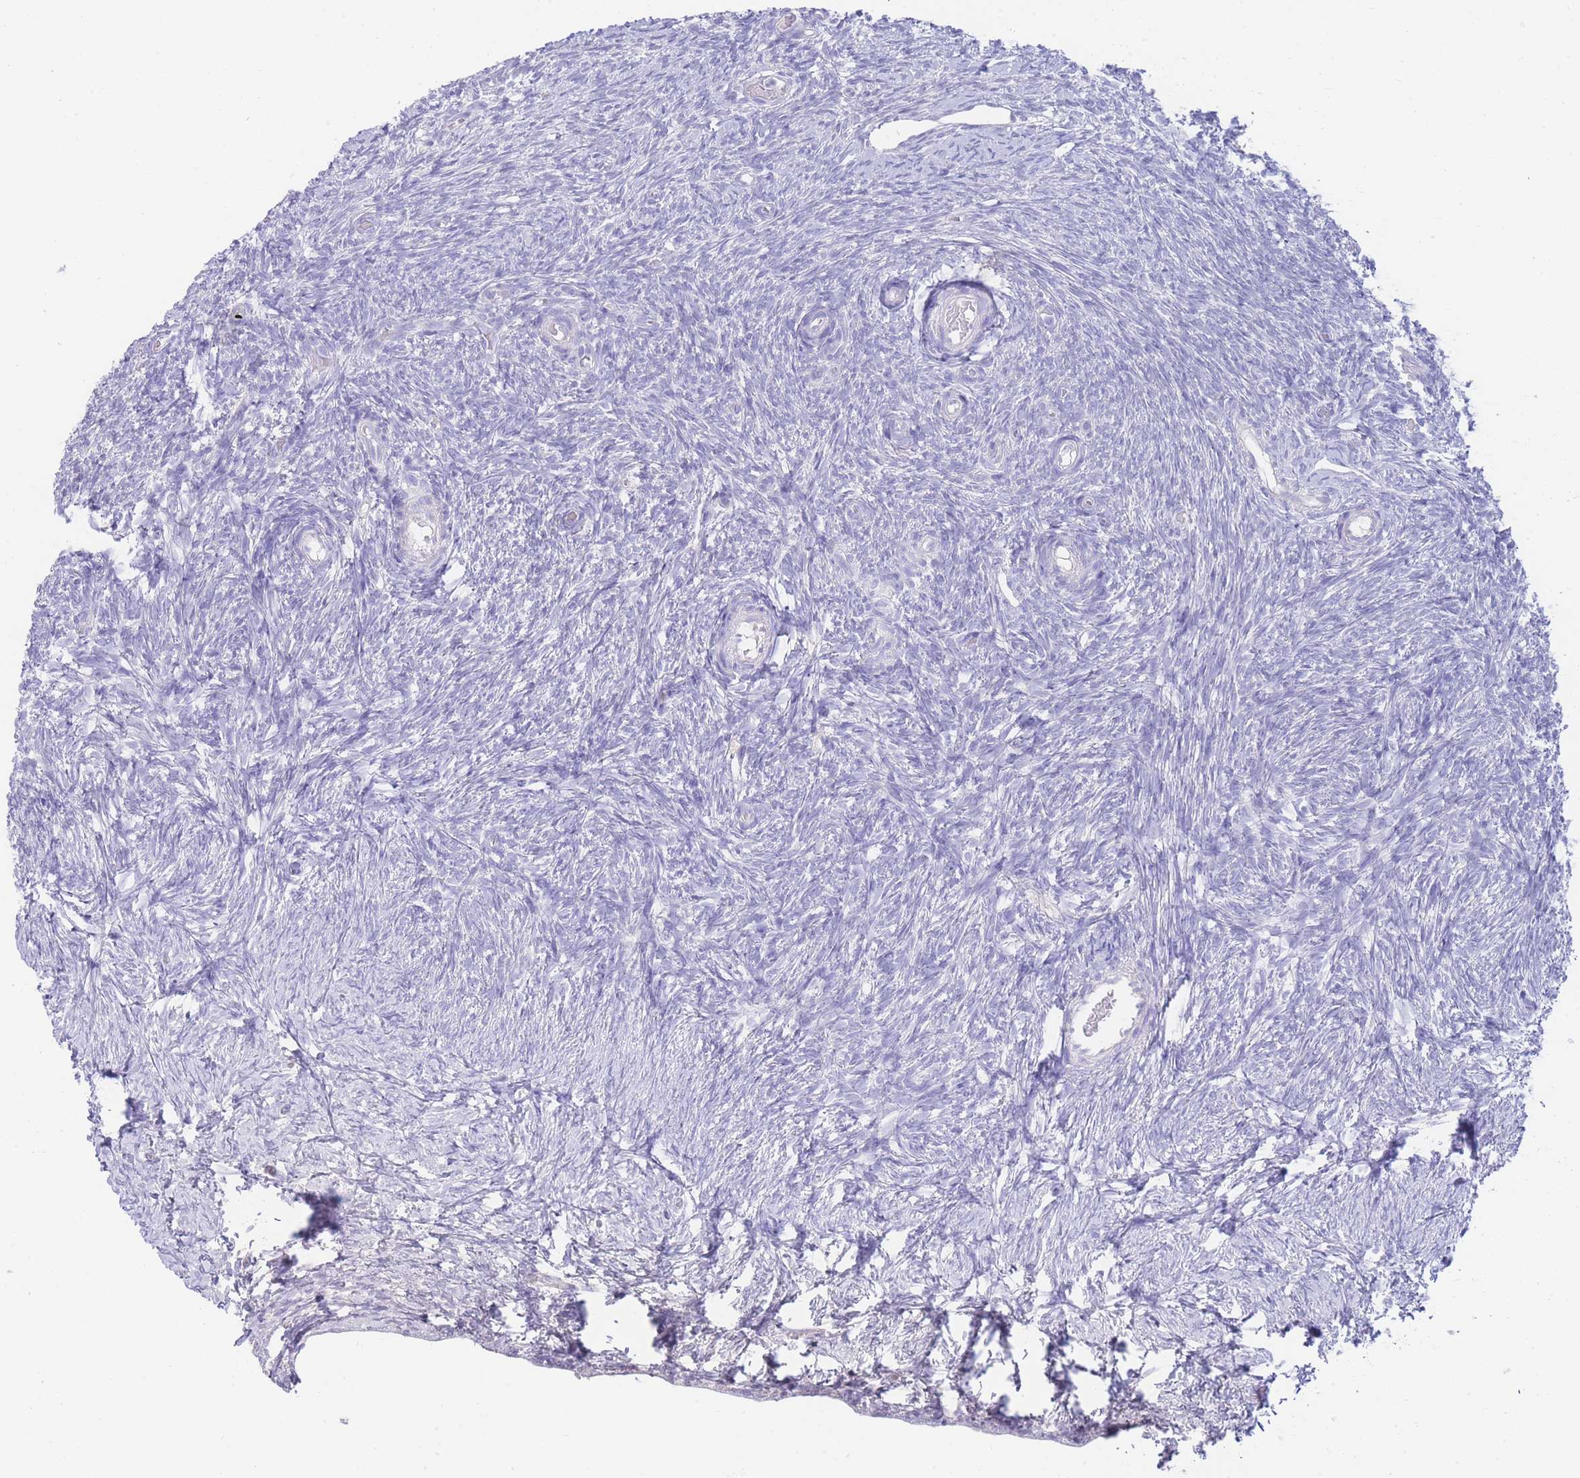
{"staining": {"intensity": "negative", "quantity": "none", "location": "none"}, "tissue": "ovary", "cell_type": "Ovarian stroma cells", "image_type": "normal", "snomed": [{"axis": "morphology", "description": "Normal tissue, NOS"}, {"axis": "topography", "description": "Ovary"}], "caption": "A photomicrograph of ovary stained for a protein reveals no brown staining in ovarian stroma cells.", "gene": "LRRC37A2", "patient": {"sex": "female", "age": 39}}